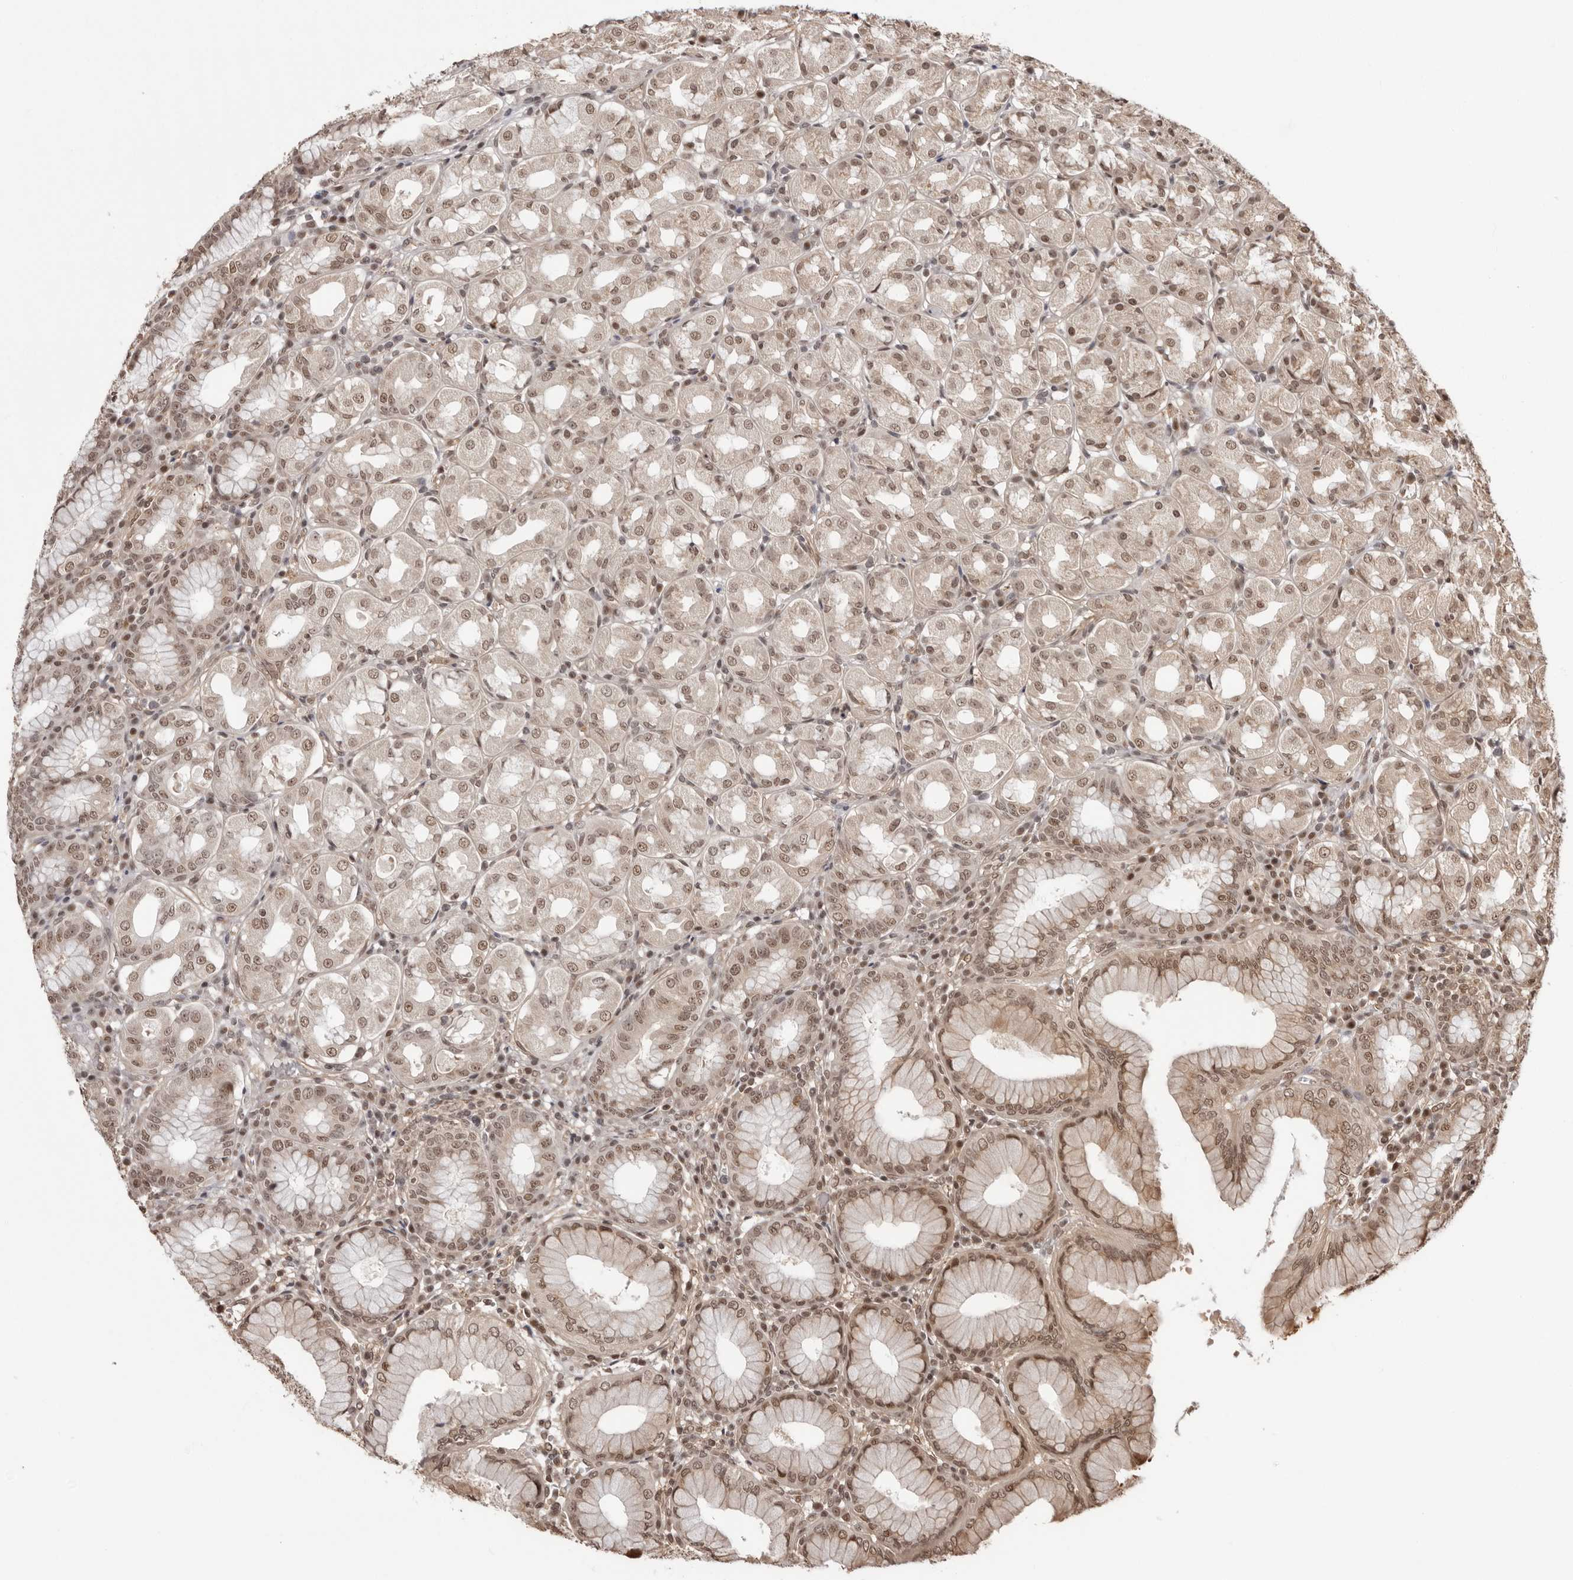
{"staining": {"intensity": "moderate", "quantity": ">75%", "location": "cytoplasmic/membranous,nuclear"}, "tissue": "stomach", "cell_type": "Glandular cells", "image_type": "normal", "snomed": [{"axis": "morphology", "description": "Normal tissue, NOS"}, {"axis": "topography", "description": "Stomach"}, {"axis": "topography", "description": "Stomach, lower"}], "caption": "A micrograph of human stomach stained for a protein exhibits moderate cytoplasmic/membranous,nuclear brown staining in glandular cells. Using DAB (3,3'-diaminobenzidine) (brown) and hematoxylin (blue) stains, captured at high magnification using brightfield microscopy.", "gene": "SDE2", "patient": {"sex": "female", "age": 56}}